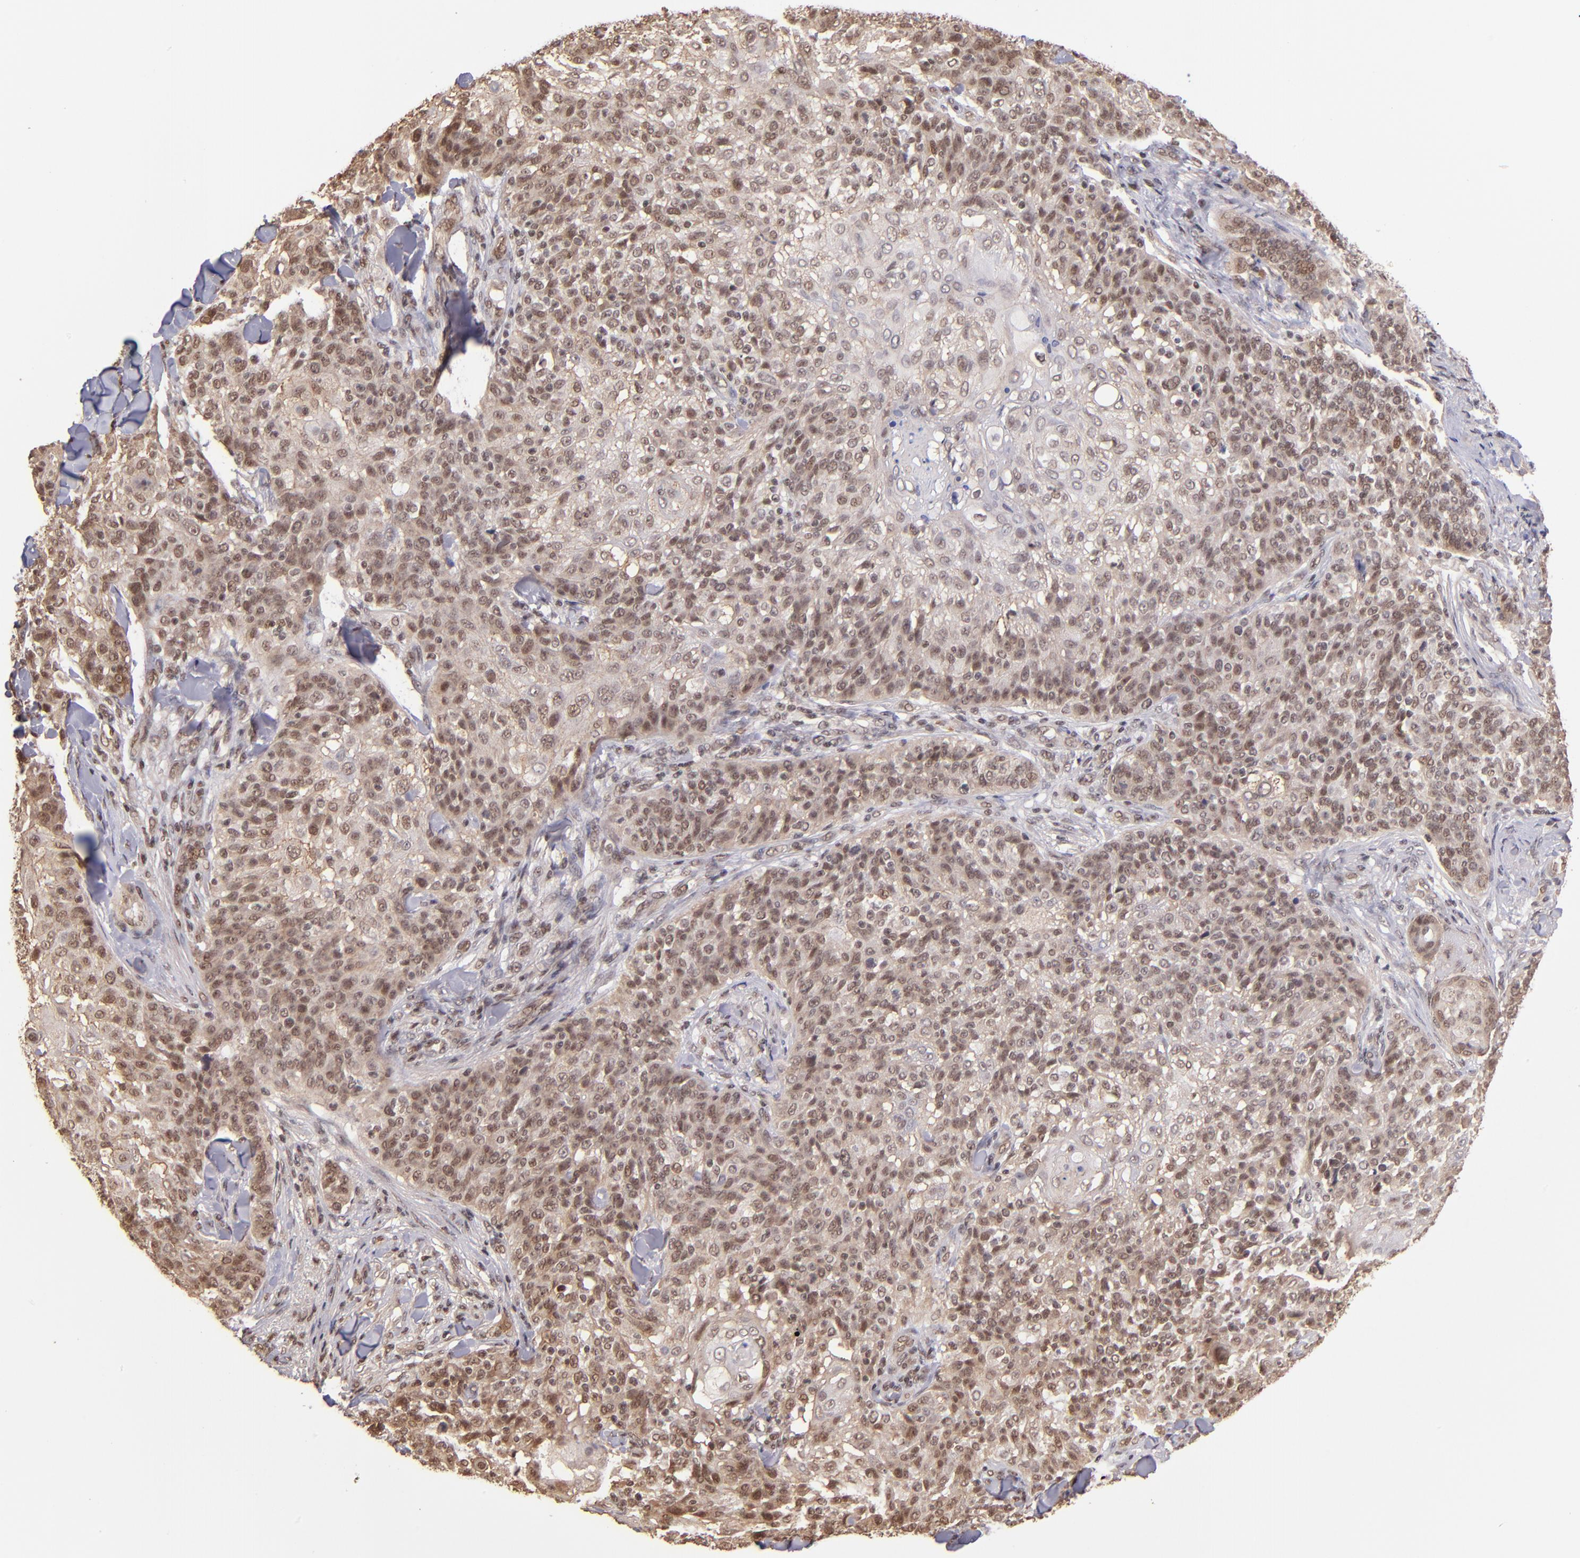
{"staining": {"intensity": "weak", "quantity": "25%-75%", "location": "nuclear"}, "tissue": "skin cancer", "cell_type": "Tumor cells", "image_type": "cancer", "snomed": [{"axis": "morphology", "description": "Normal tissue, NOS"}, {"axis": "morphology", "description": "Squamous cell carcinoma, NOS"}, {"axis": "topography", "description": "Skin"}], "caption": "Skin cancer (squamous cell carcinoma) stained with a brown dye demonstrates weak nuclear positive staining in approximately 25%-75% of tumor cells.", "gene": "TERF2", "patient": {"sex": "female", "age": 83}}